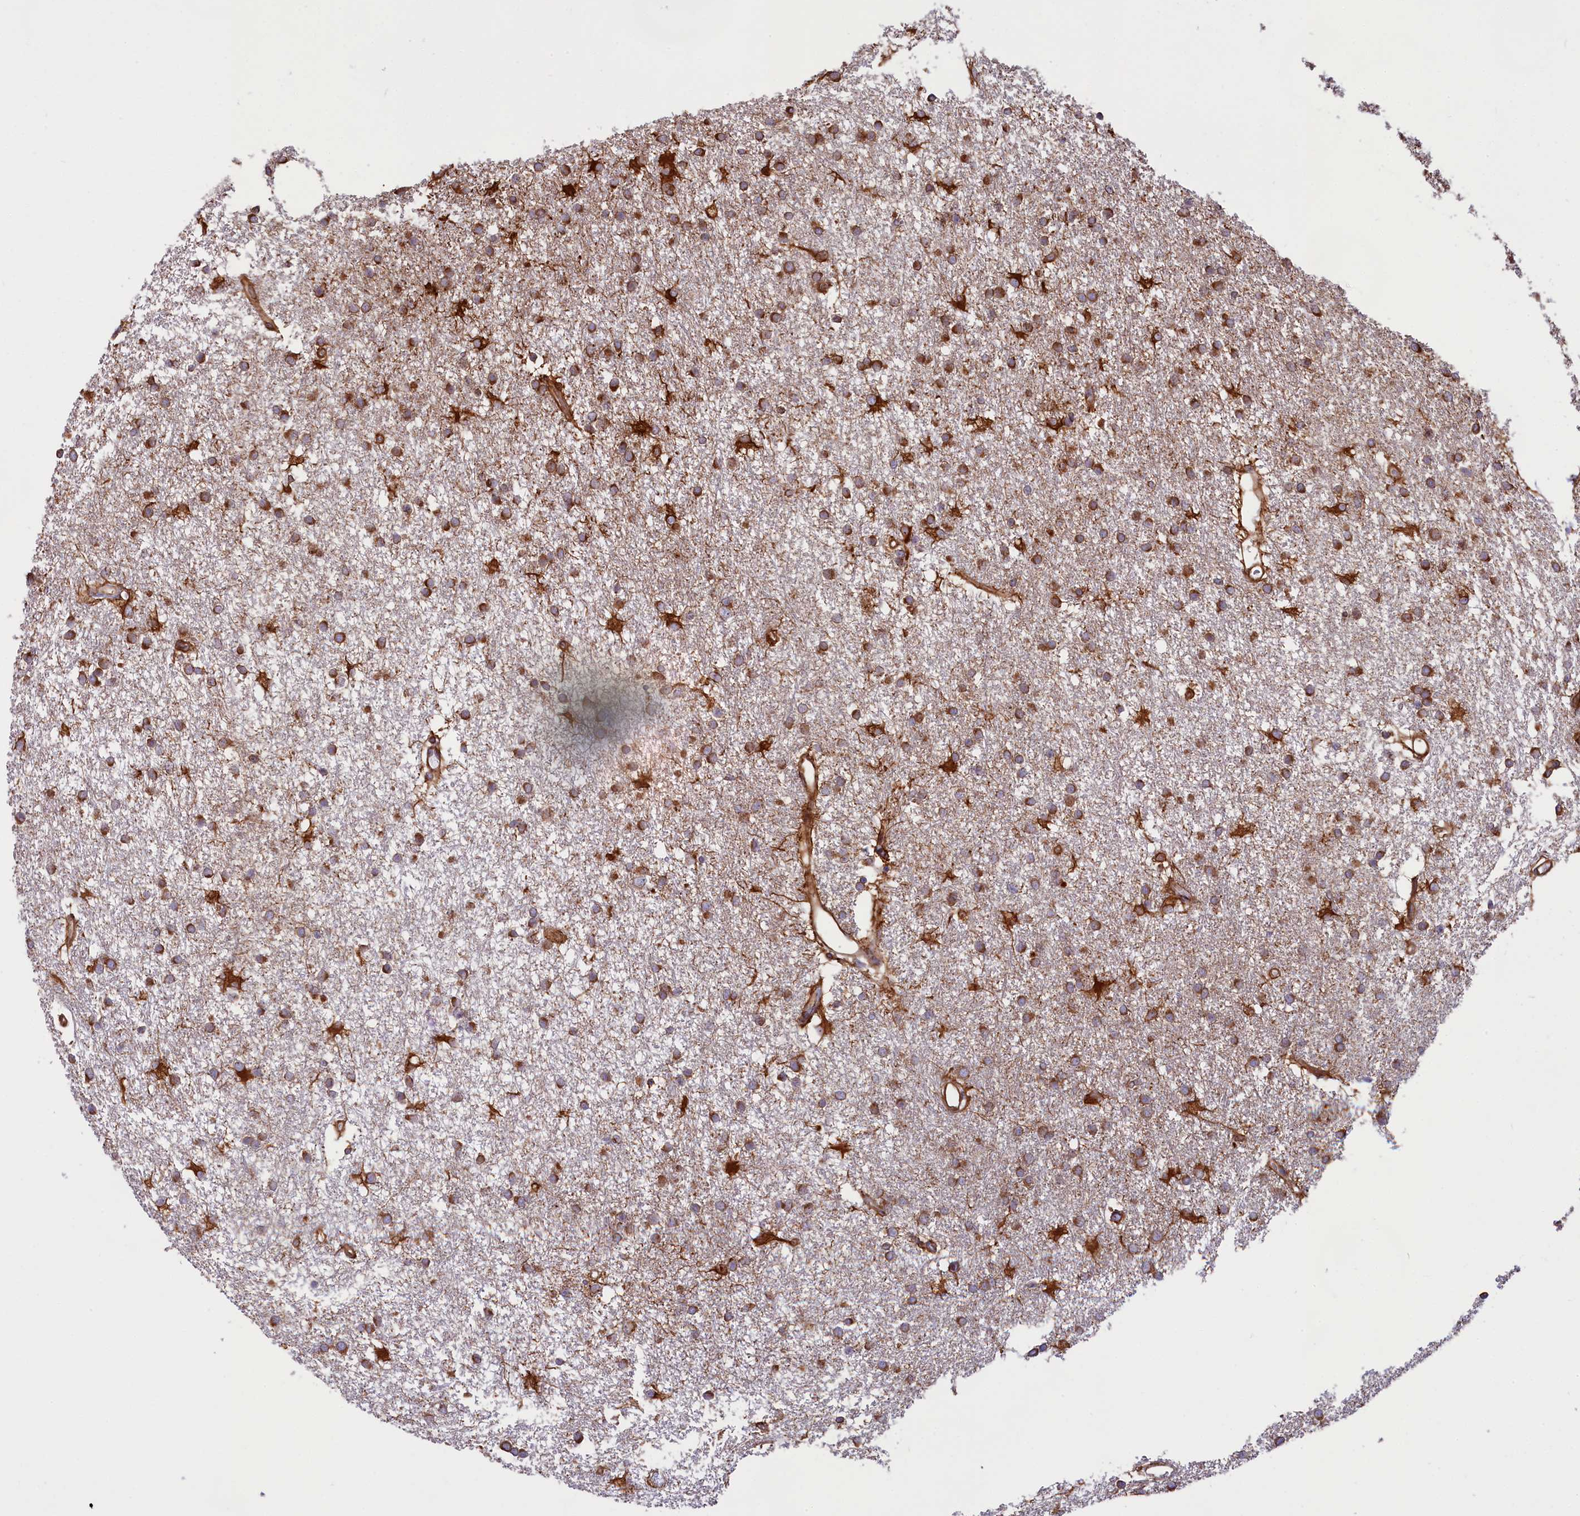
{"staining": {"intensity": "strong", "quantity": ">75%", "location": "cytoplasmic/membranous"}, "tissue": "glioma", "cell_type": "Tumor cells", "image_type": "cancer", "snomed": [{"axis": "morphology", "description": "Glioma, malignant, High grade"}, {"axis": "topography", "description": "Brain"}], "caption": "About >75% of tumor cells in human malignant glioma (high-grade) demonstrate strong cytoplasmic/membranous protein positivity as visualized by brown immunohistochemical staining.", "gene": "GYS1", "patient": {"sex": "male", "age": 77}}